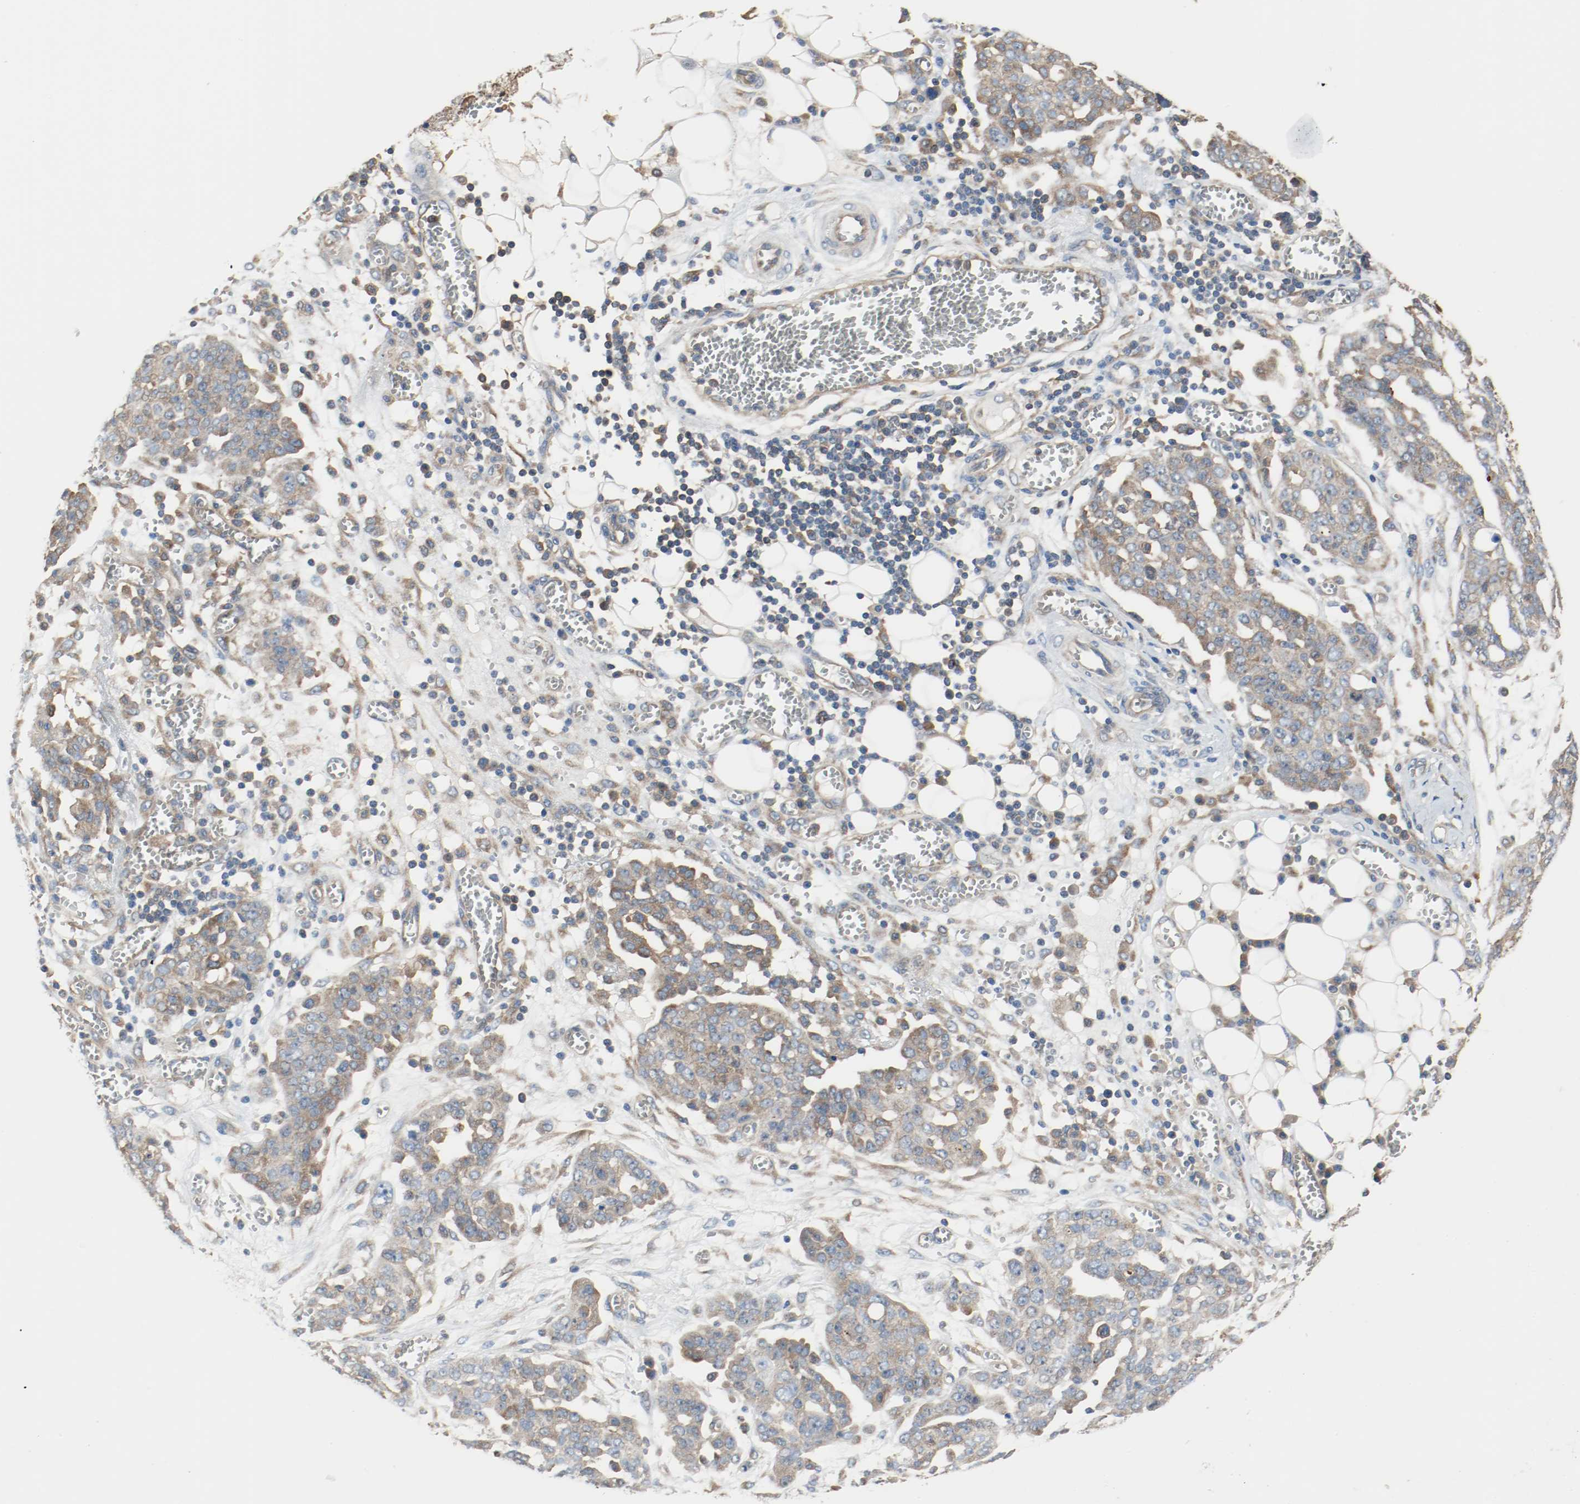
{"staining": {"intensity": "moderate", "quantity": ">75%", "location": "cytoplasmic/membranous"}, "tissue": "ovarian cancer", "cell_type": "Tumor cells", "image_type": "cancer", "snomed": [{"axis": "morphology", "description": "Cystadenocarcinoma, serous, NOS"}, {"axis": "topography", "description": "Soft tissue"}, {"axis": "topography", "description": "Ovary"}], "caption": "Protein analysis of ovarian cancer (serous cystadenocarcinoma) tissue reveals moderate cytoplasmic/membranous expression in about >75% of tumor cells. (Brightfield microscopy of DAB IHC at high magnification).", "gene": "HGS", "patient": {"sex": "female", "age": 57}}